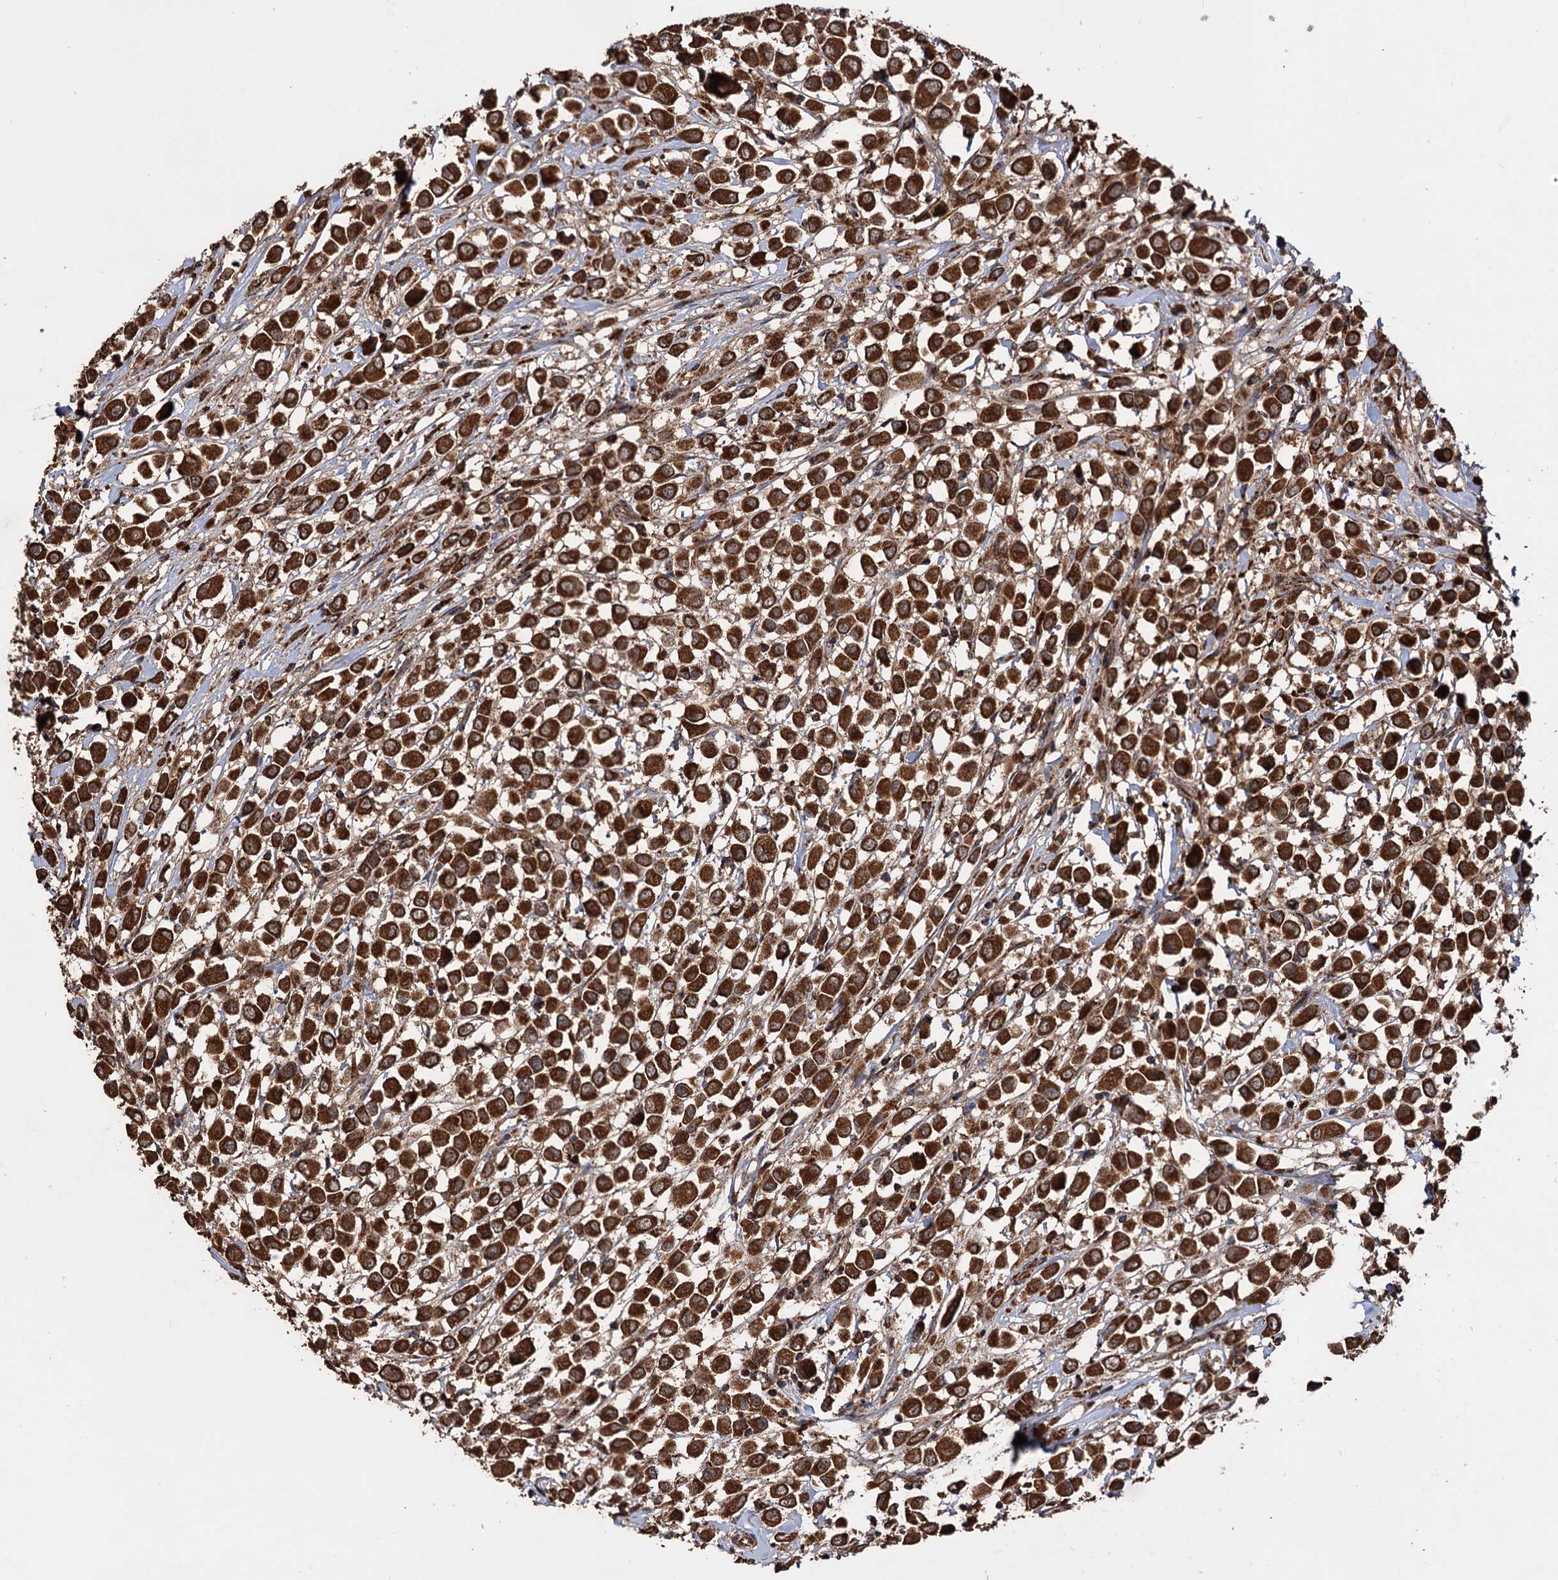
{"staining": {"intensity": "strong", "quantity": ">75%", "location": "cytoplasmic/membranous"}, "tissue": "breast cancer", "cell_type": "Tumor cells", "image_type": "cancer", "snomed": [{"axis": "morphology", "description": "Duct carcinoma"}, {"axis": "topography", "description": "Breast"}], "caption": "Human breast invasive ductal carcinoma stained with a brown dye displays strong cytoplasmic/membranous positive staining in about >75% of tumor cells.", "gene": "IPO4", "patient": {"sex": "female", "age": 61}}